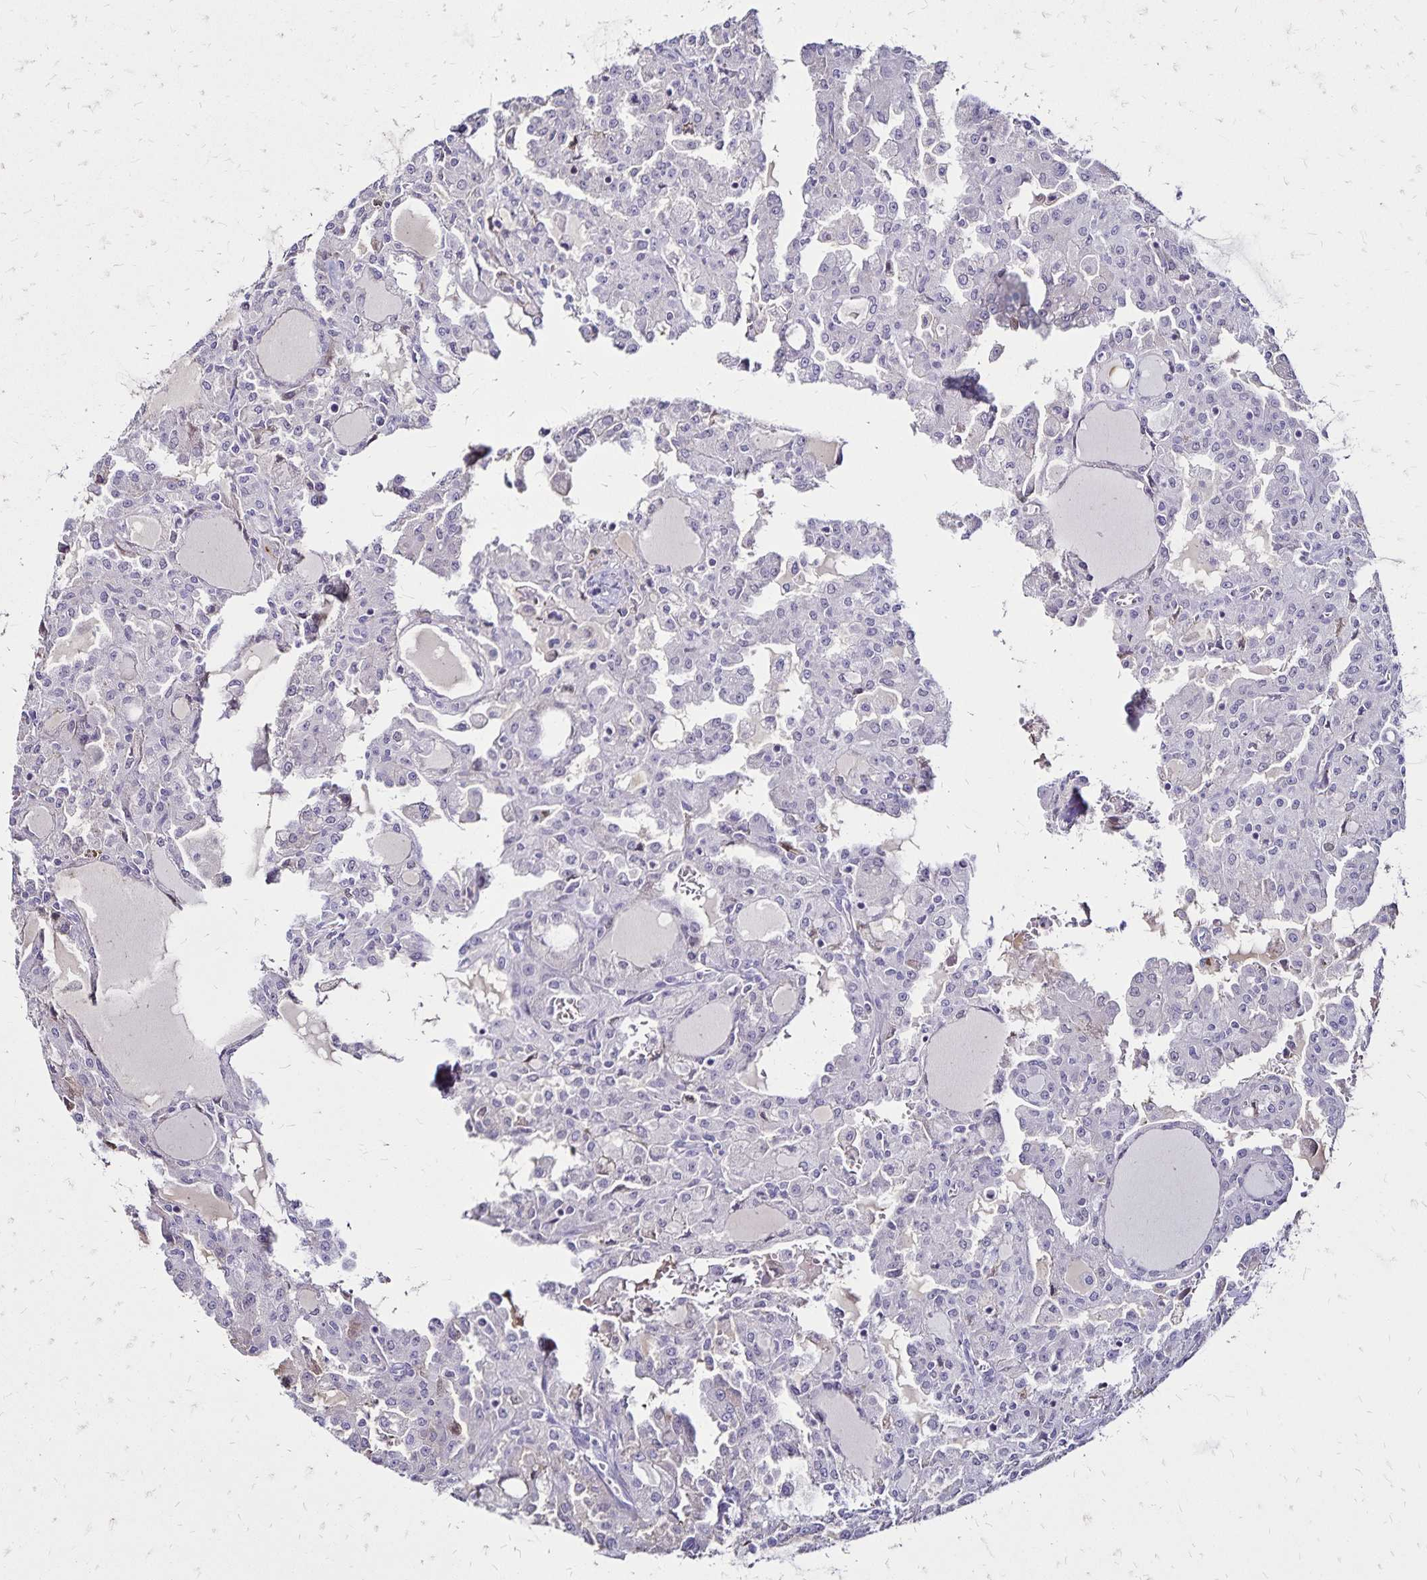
{"staining": {"intensity": "negative", "quantity": "none", "location": "none"}, "tissue": "head and neck cancer", "cell_type": "Tumor cells", "image_type": "cancer", "snomed": [{"axis": "morphology", "description": "Adenocarcinoma, NOS"}, {"axis": "topography", "description": "Head-Neck"}], "caption": "Photomicrograph shows no significant protein positivity in tumor cells of head and neck cancer (adenocarcinoma).", "gene": "KISS1", "patient": {"sex": "male", "age": 64}}